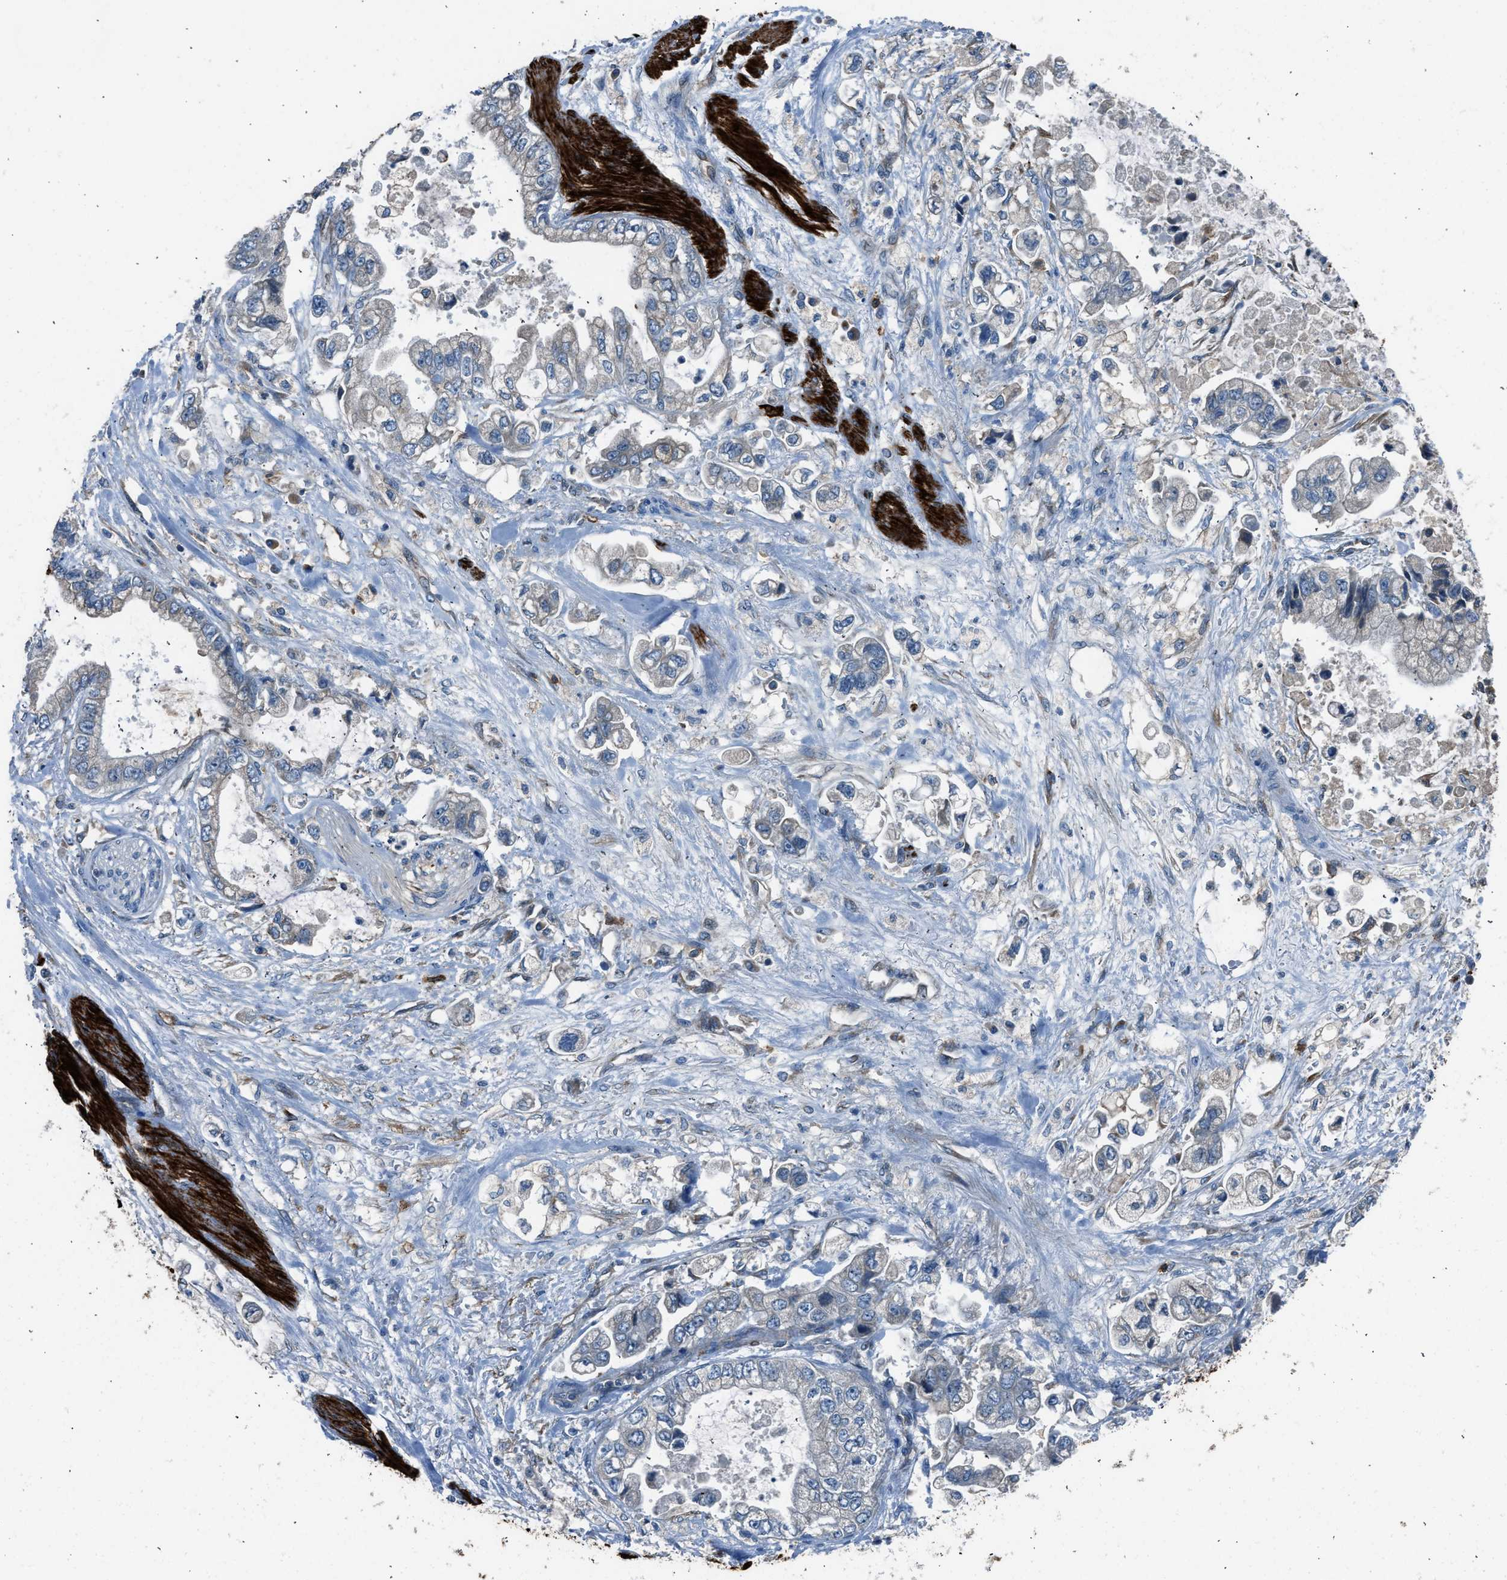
{"staining": {"intensity": "negative", "quantity": "none", "location": "none"}, "tissue": "stomach cancer", "cell_type": "Tumor cells", "image_type": "cancer", "snomed": [{"axis": "morphology", "description": "Normal tissue, NOS"}, {"axis": "morphology", "description": "Adenocarcinoma, NOS"}, {"axis": "topography", "description": "Stomach"}], "caption": "High magnification brightfield microscopy of stomach cancer (adenocarcinoma) stained with DAB (3,3'-diaminobenzidine) (brown) and counterstained with hematoxylin (blue): tumor cells show no significant staining.", "gene": "LMBR1", "patient": {"sex": "male", "age": 62}}